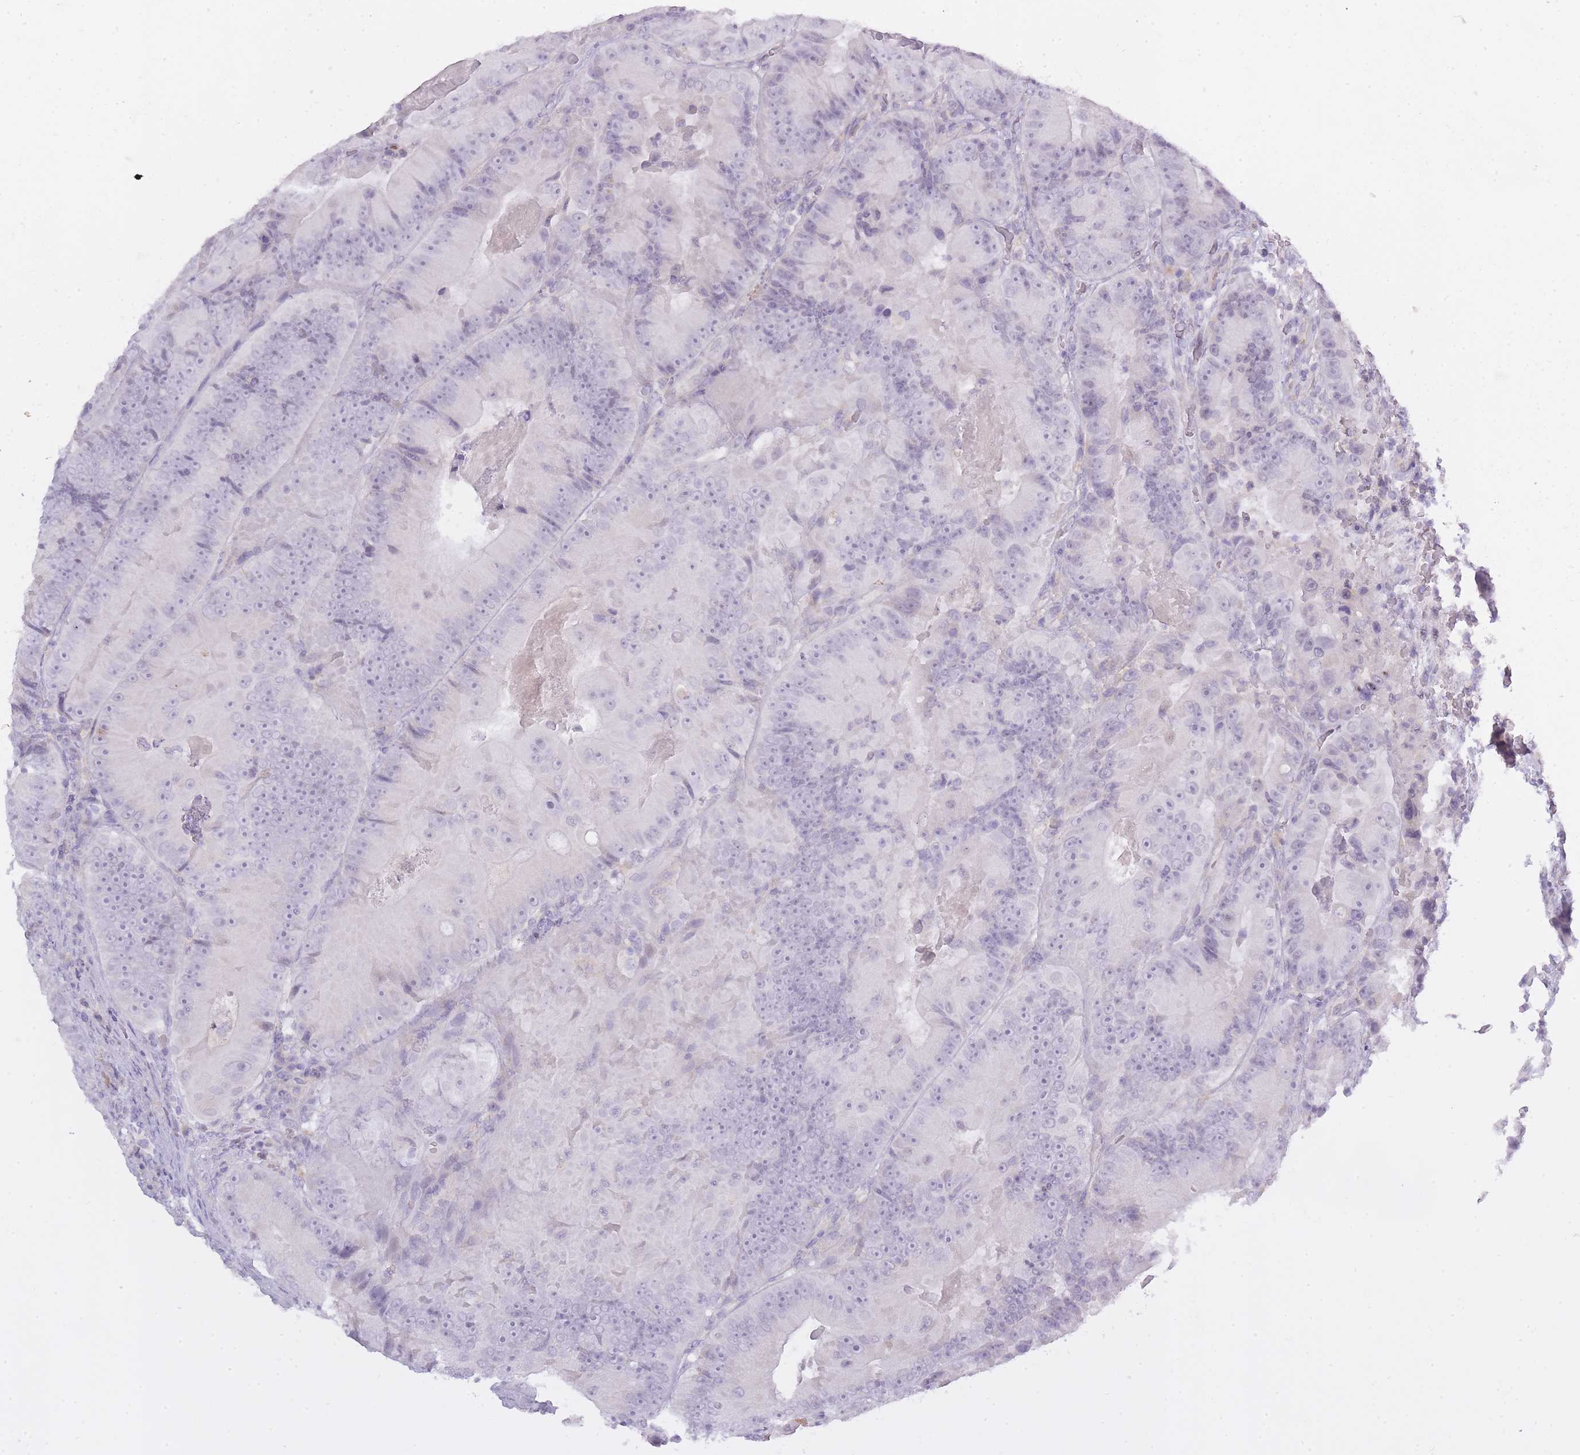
{"staining": {"intensity": "negative", "quantity": "none", "location": "none"}, "tissue": "colorectal cancer", "cell_type": "Tumor cells", "image_type": "cancer", "snomed": [{"axis": "morphology", "description": "Adenocarcinoma, NOS"}, {"axis": "topography", "description": "Colon"}], "caption": "An IHC image of colorectal cancer is shown. There is no staining in tumor cells of colorectal cancer.", "gene": "BDKRB2", "patient": {"sex": "female", "age": 86}}